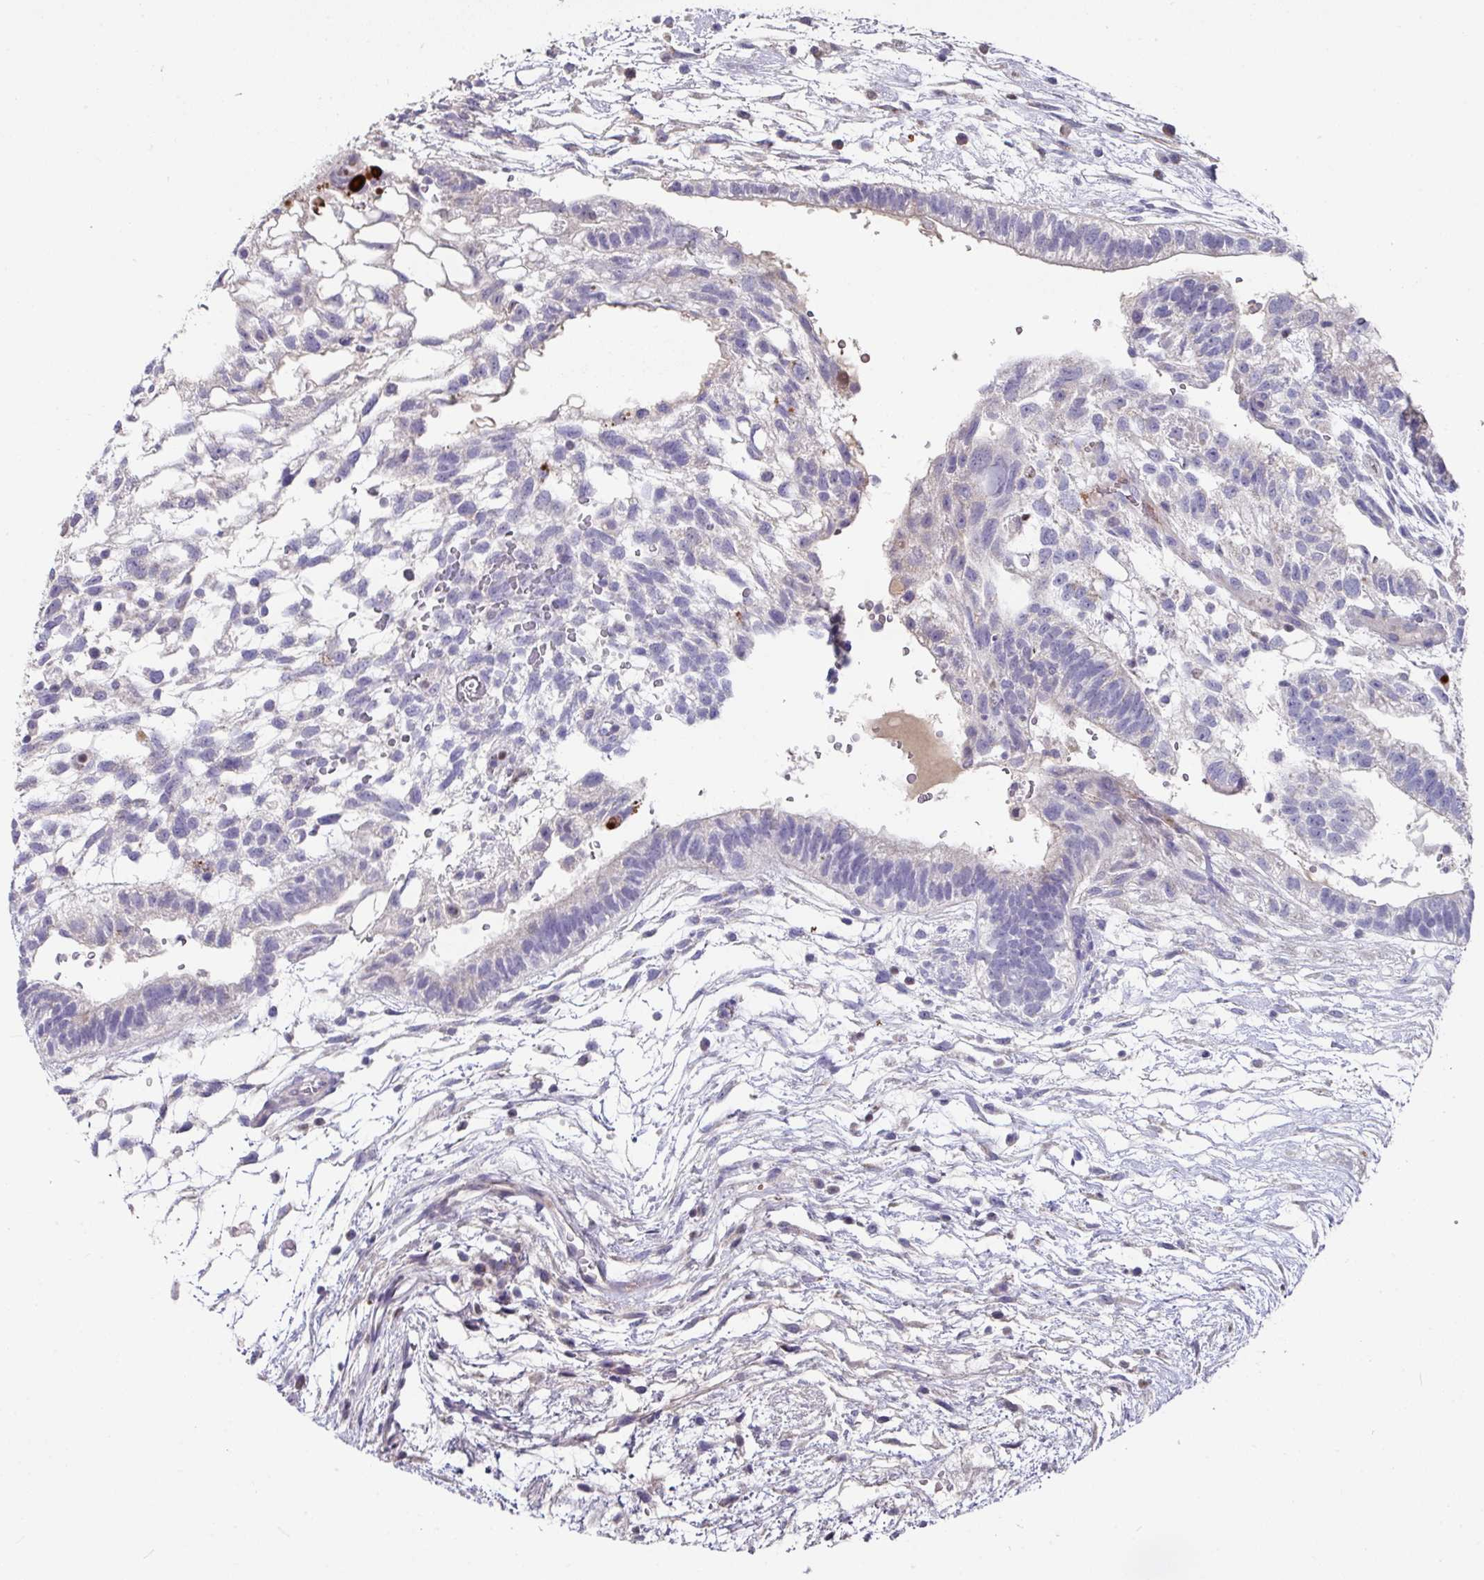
{"staining": {"intensity": "negative", "quantity": "none", "location": "none"}, "tissue": "testis cancer", "cell_type": "Tumor cells", "image_type": "cancer", "snomed": [{"axis": "morphology", "description": "Carcinoma, Embryonal, NOS"}, {"axis": "topography", "description": "Testis"}], "caption": "Tumor cells show no significant protein staining in testis embryonal carcinoma. (DAB IHC, high magnification).", "gene": "CBX7", "patient": {"sex": "male", "age": 32}}